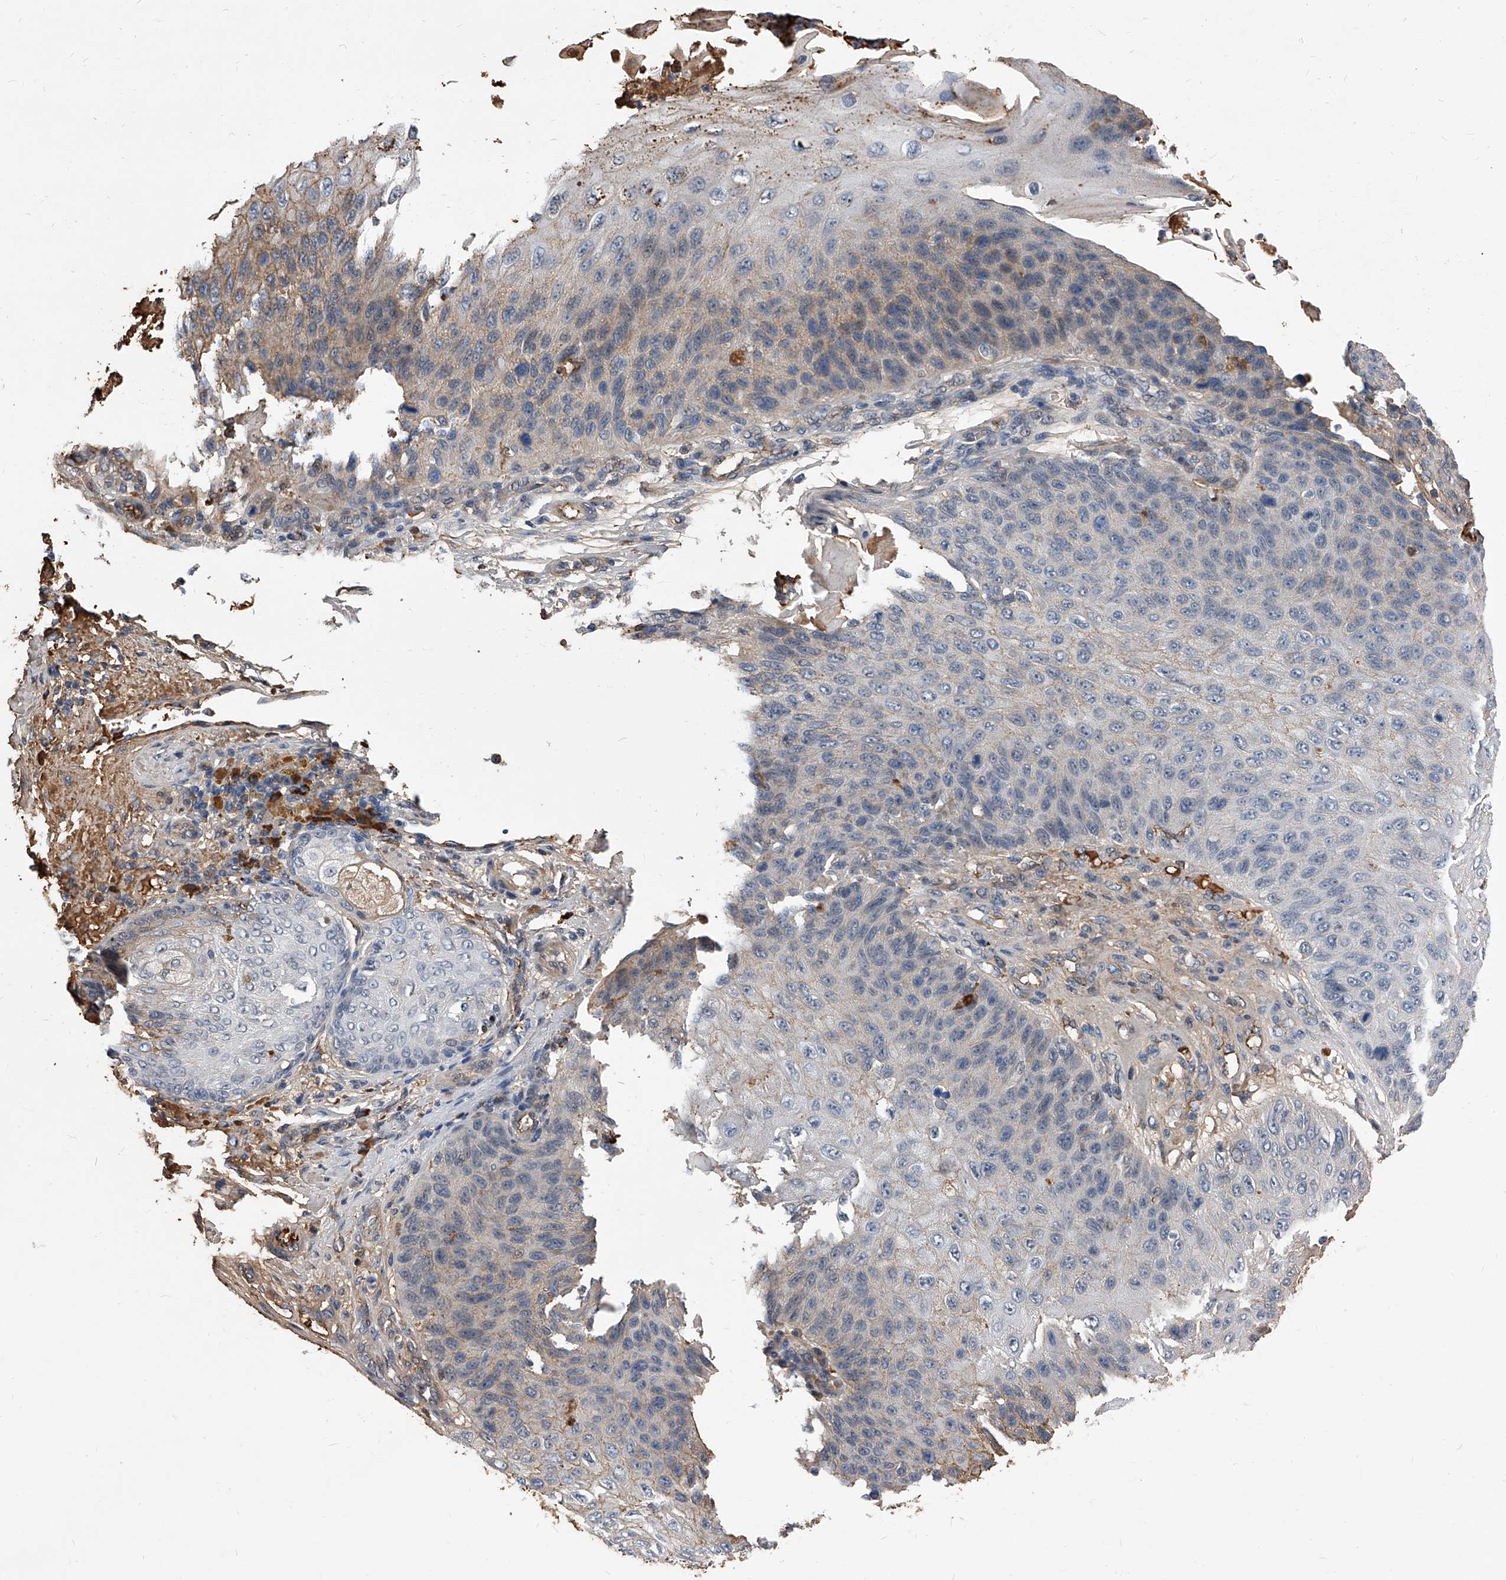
{"staining": {"intensity": "moderate", "quantity": "<25%", "location": "cytoplasmic/membranous"}, "tissue": "skin cancer", "cell_type": "Tumor cells", "image_type": "cancer", "snomed": [{"axis": "morphology", "description": "Squamous cell carcinoma, NOS"}, {"axis": "topography", "description": "Skin"}], "caption": "Moderate cytoplasmic/membranous protein staining is present in about <25% of tumor cells in skin cancer (squamous cell carcinoma). (DAB (3,3'-diaminobenzidine) = brown stain, brightfield microscopy at high magnification).", "gene": "ZNF25", "patient": {"sex": "female", "age": 88}}